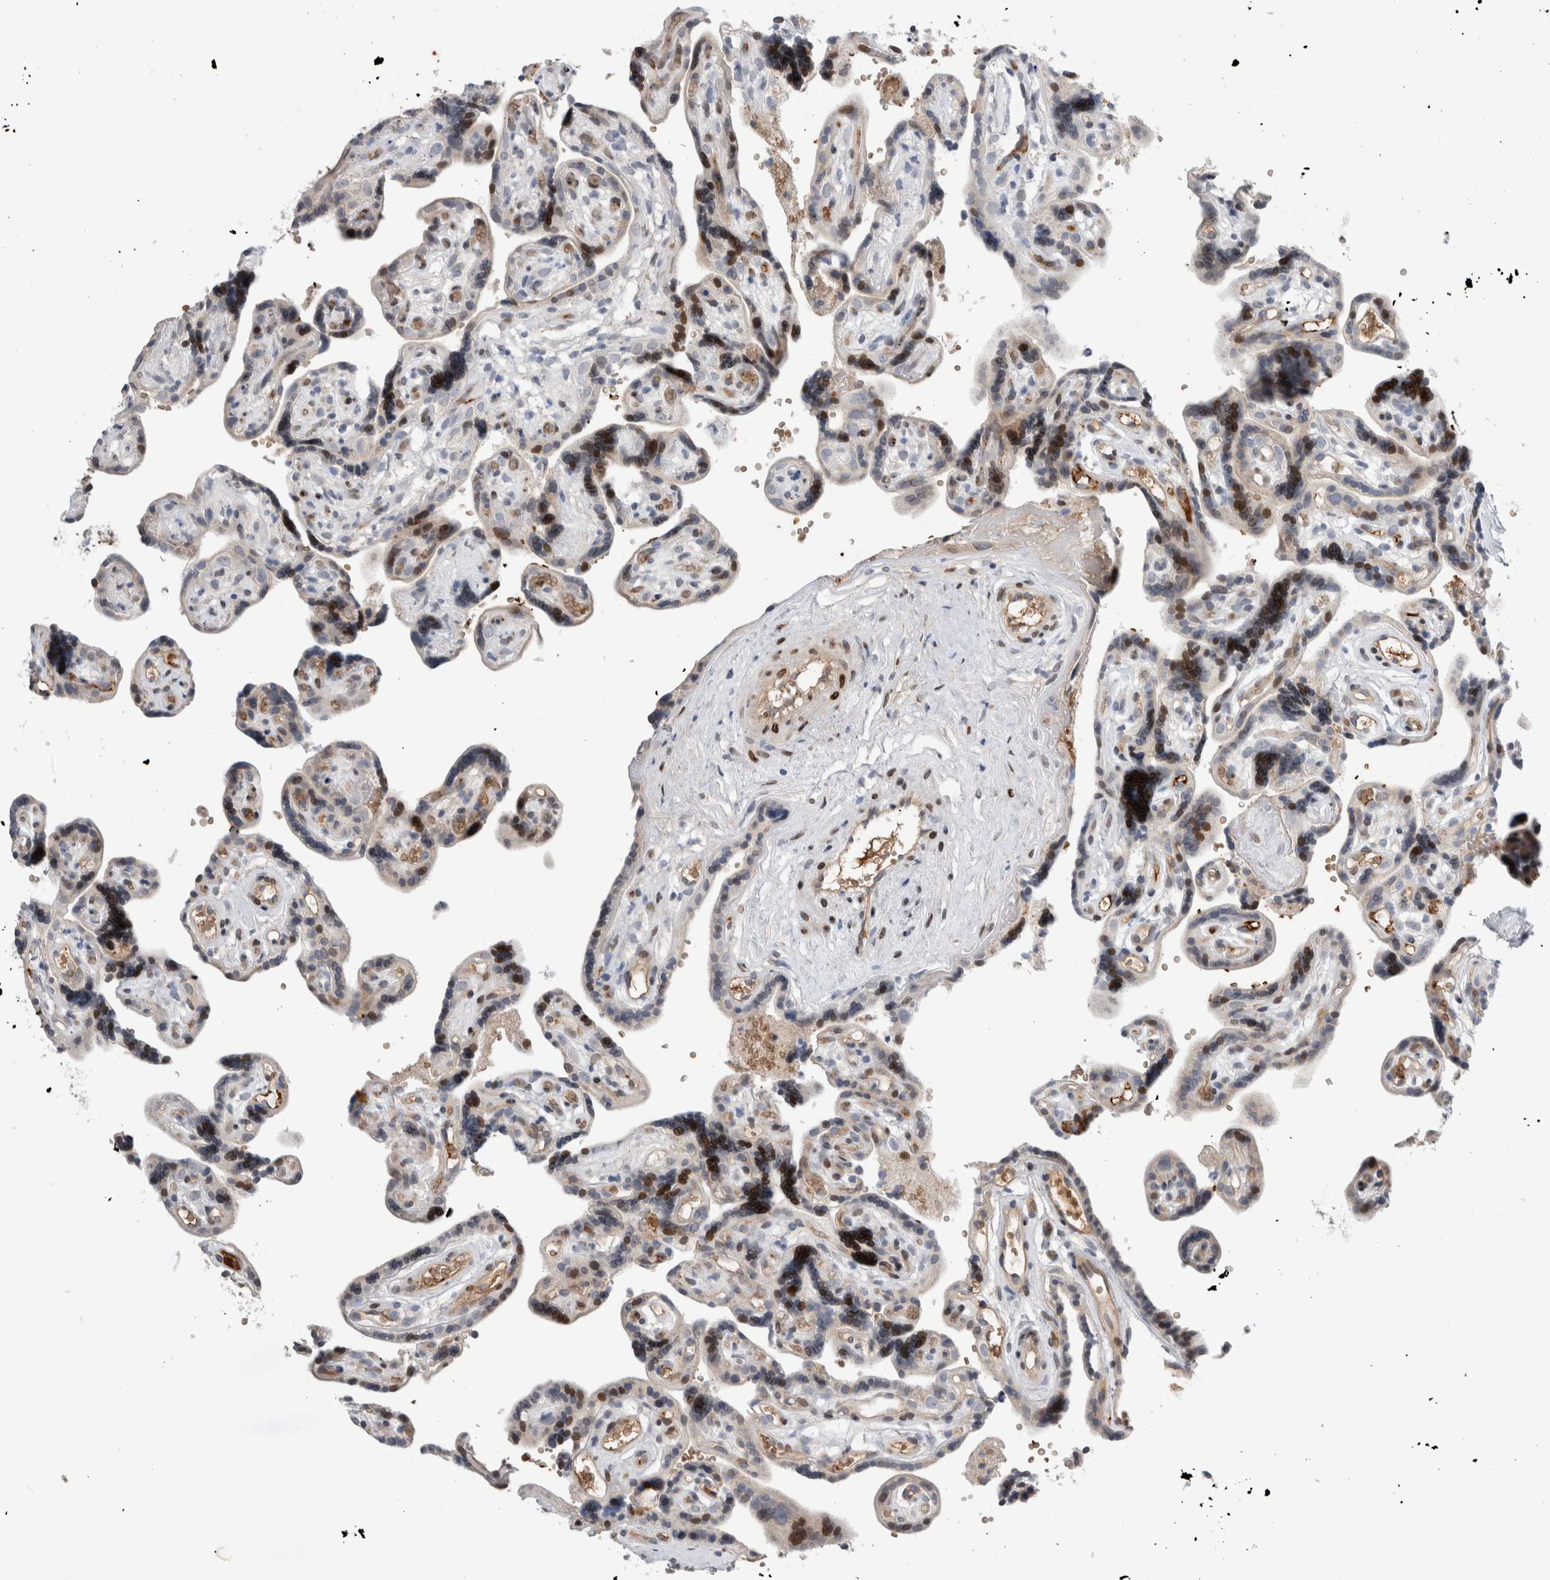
{"staining": {"intensity": "moderate", "quantity": "25%-75%", "location": "cytoplasmic/membranous,nuclear"}, "tissue": "placenta", "cell_type": "Trophoblastic cells", "image_type": "normal", "snomed": [{"axis": "morphology", "description": "Normal tissue, NOS"}, {"axis": "topography", "description": "Placenta"}], "caption": "Protein staining exhibits moderate cytoplasmic/membranous,nuclear expression in approximately 25%-75% of trophoblastic cells in unremarkable placenta. Nuclei are stained in blue.", "gene": "DMTN", "patient": {"sex": "female", "age": 30}}